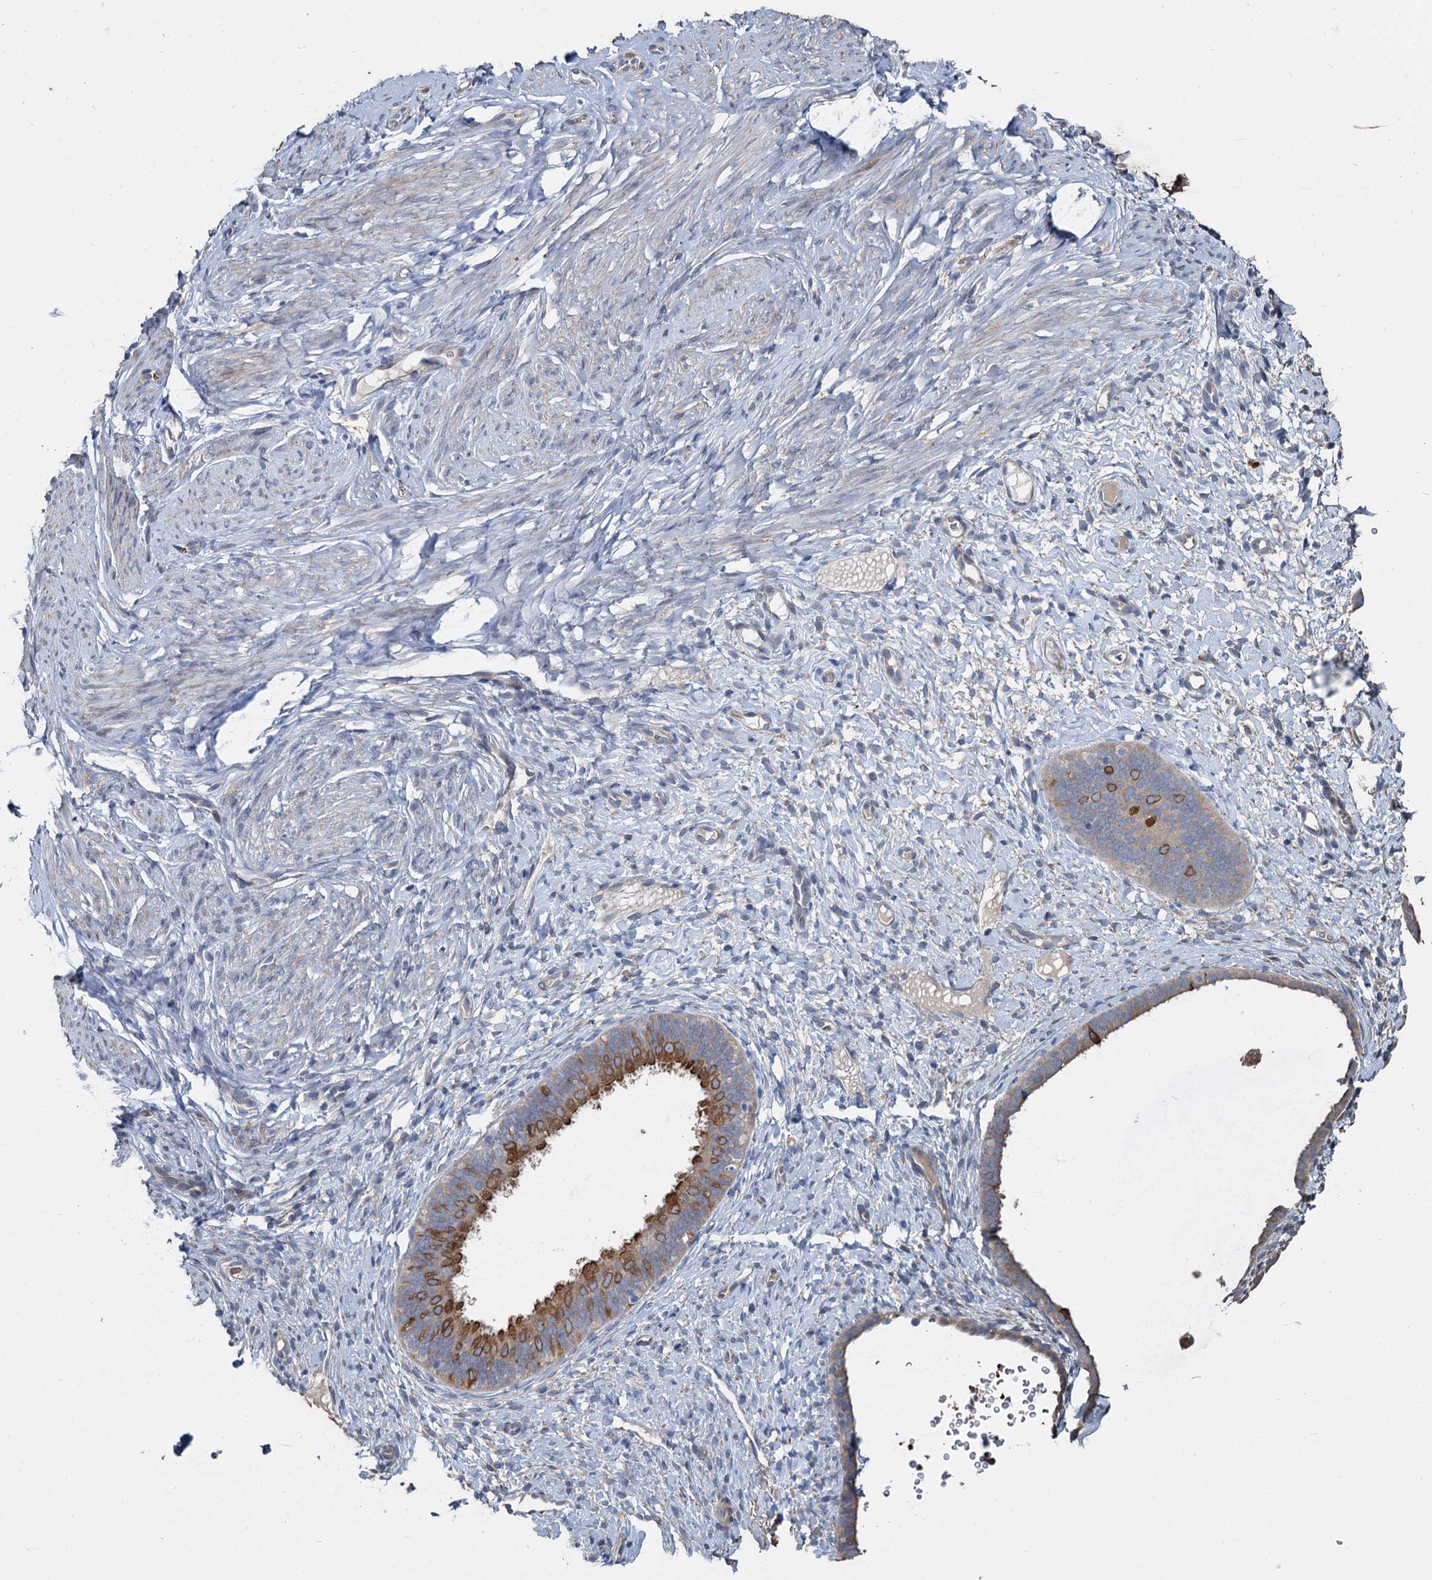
{"staining": {"intensity": "negative", "quantity": "none", "location": "none"}, "tissue": "endometrium", "cell_type": "Cells in endometrial stroma", "image_type": "normal", "snomed": [{"axis": "morphology", "description": "Normal tissue, NOS"}, {"axis": "topography", "description": "Endometrium"}], "caption": "Image shows no significant protein staining in cells in endometrial stroma of unremarkable endometrium. (Stains: DAB (3,3'-diaminobenzidine) immunohistochemistry (IHC) with hematoxylin counter stain, Microscopy: brightfield microscopy at high magnification).", "gene": "TCTN2", "patient": {"sex": "female", "age": 65}}